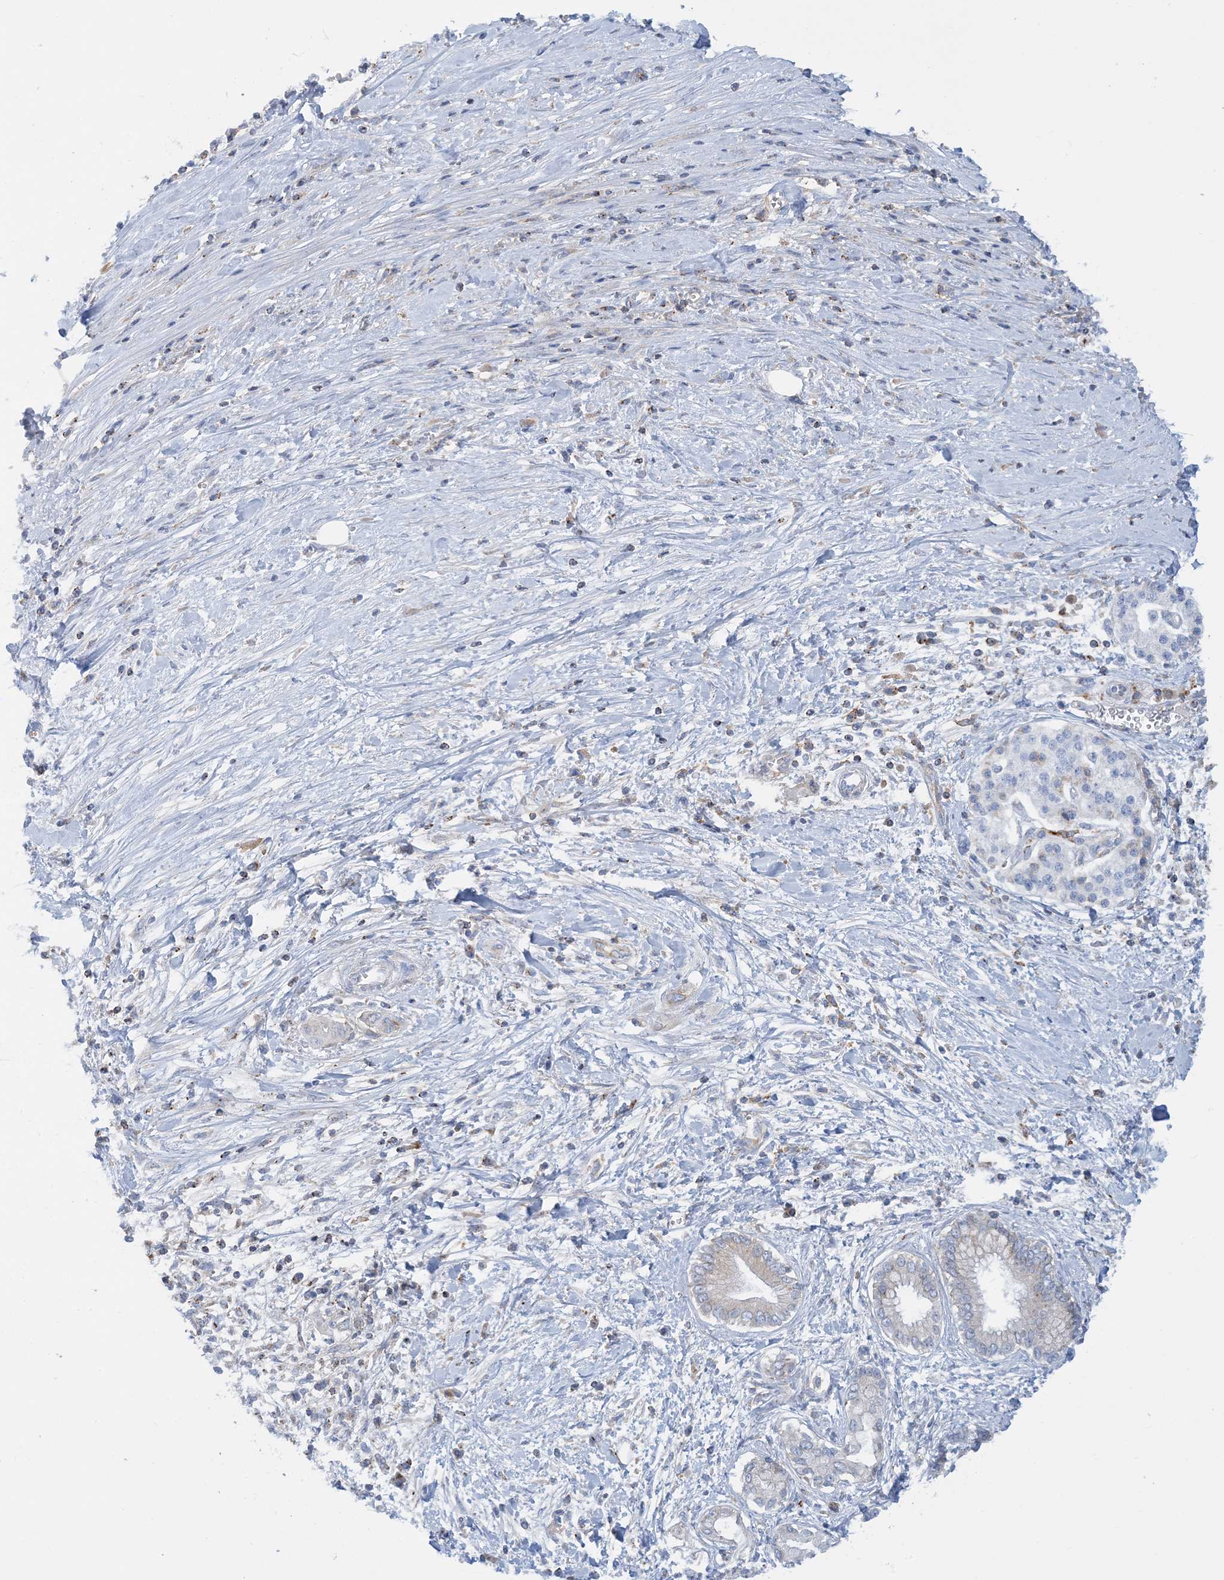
{"staining": {"intensity": "weak", "quantity": "<25%", "location": "cytoplasmic/membranous"}, "tissue": "pancreatic cancer", "cell_type": "Tumor cells", "image_type": "cancer", "snomed": [{"axis": "morphology", "description": "Adenocarcinoma, NOS"}, {"axis": "topography", "description": "Pancreas"}], "caption": "IHC of adenocarcinoma (pancreatic) reveals no positivity in tumor cells.", "gene": "CALHM5", "patient": {"sex": "male", "age": 58}}